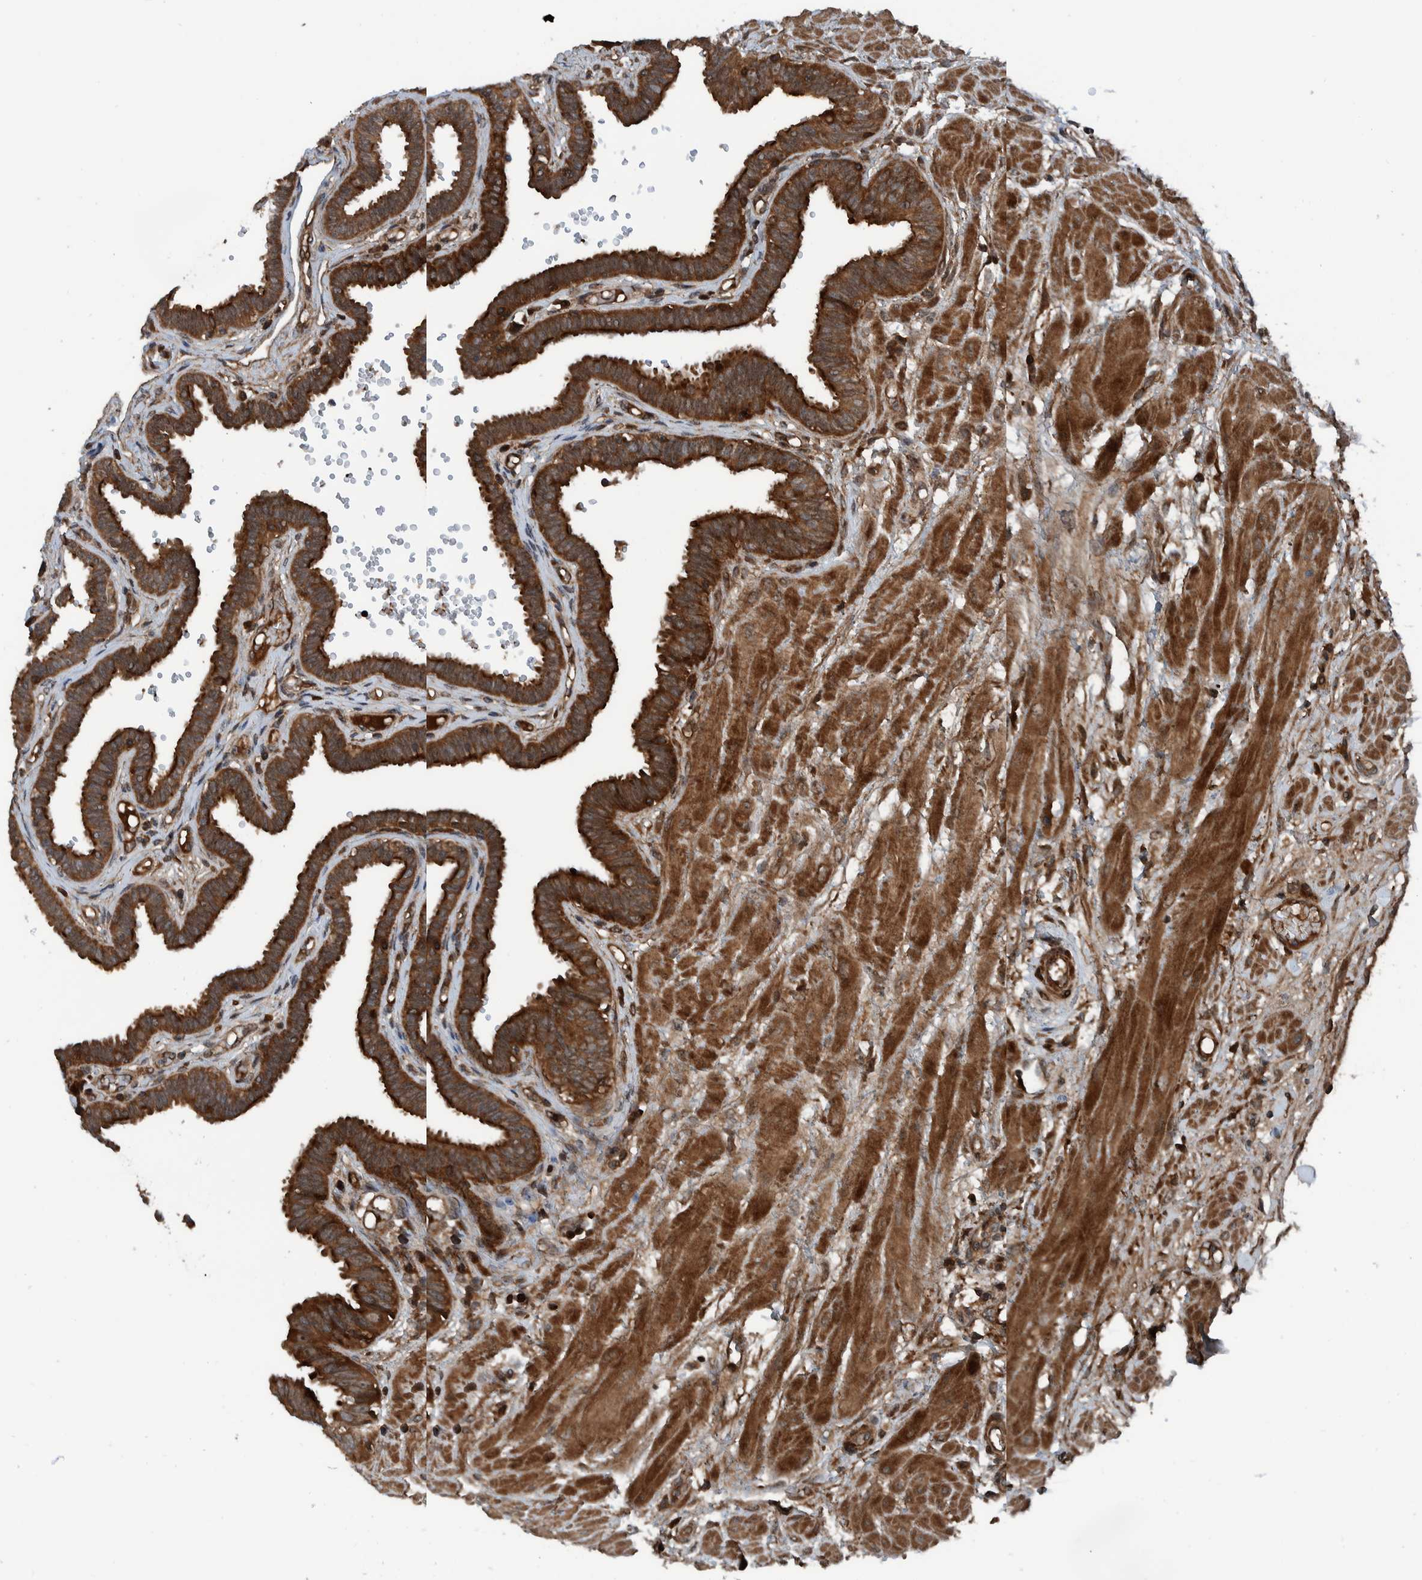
{"staining": {"intensity": "strong", "quantity": ">75%", "location": "cytoplasmic/membranous"}, "tissue": "fallopian tube", "cell_type": "Glandular cells", "image_type": "normal", "snomed": [{"axis": "morphology", "description": "Normal tissue, NOS"}, {"axis": "topography", "description": "Fallopian tube"}], "caption": "Immunohistochemistry photomicrograph of unremarkable fallopian tube stained for a protein (brown), which demonstrates high levels of strong cytoplasmic/membranous positivity in approximately >75% of glandular cells.", "gene": "CUEDC1", "patient": {"sex": "female", "age": 32}}